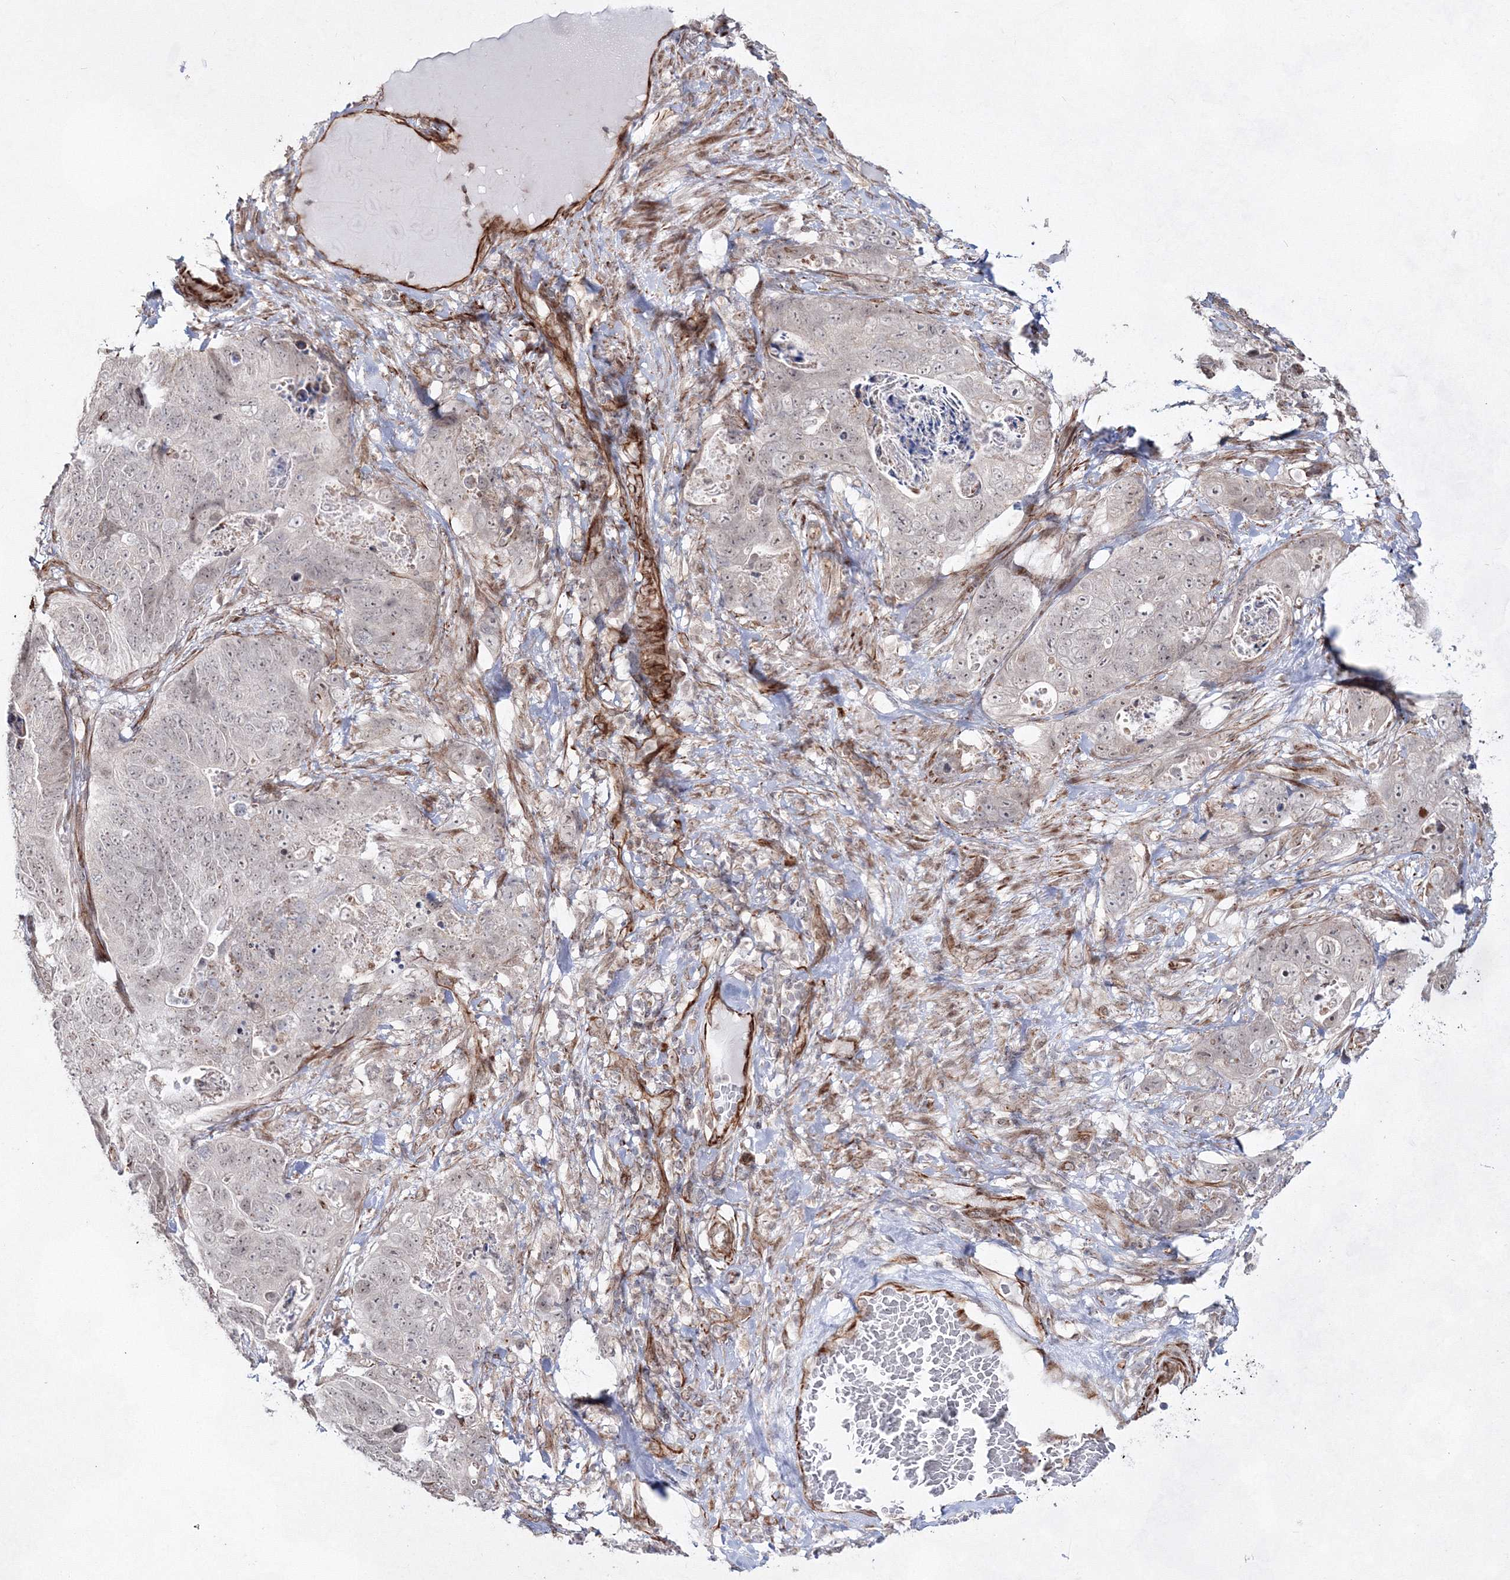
{"staining": {"intensity": "negative", "quantity": "none", "location": "none"}, "tissue": "stomach cancer", "cell_type": "Tumor cells", "image_type": "cancer", "snomed": [{"axis": "morphology", "description": "Normal tissue, NOS"}, {"axis": "morphology", "description": "Adenocarcinoma, NOS"}, {"axis": "topography", "description": "Stomach"}], "caption": "Protein analysis of stomach cancer exhibits no significant positivity in tumor cells. Brightfield microscopy of immunohistochemistry (IHC) stained with DAB (brown) and hematoxylin (blue), captured at high magnification.", "gene": "SNIP1", "patient": {"sex": "female", "age": 89}}